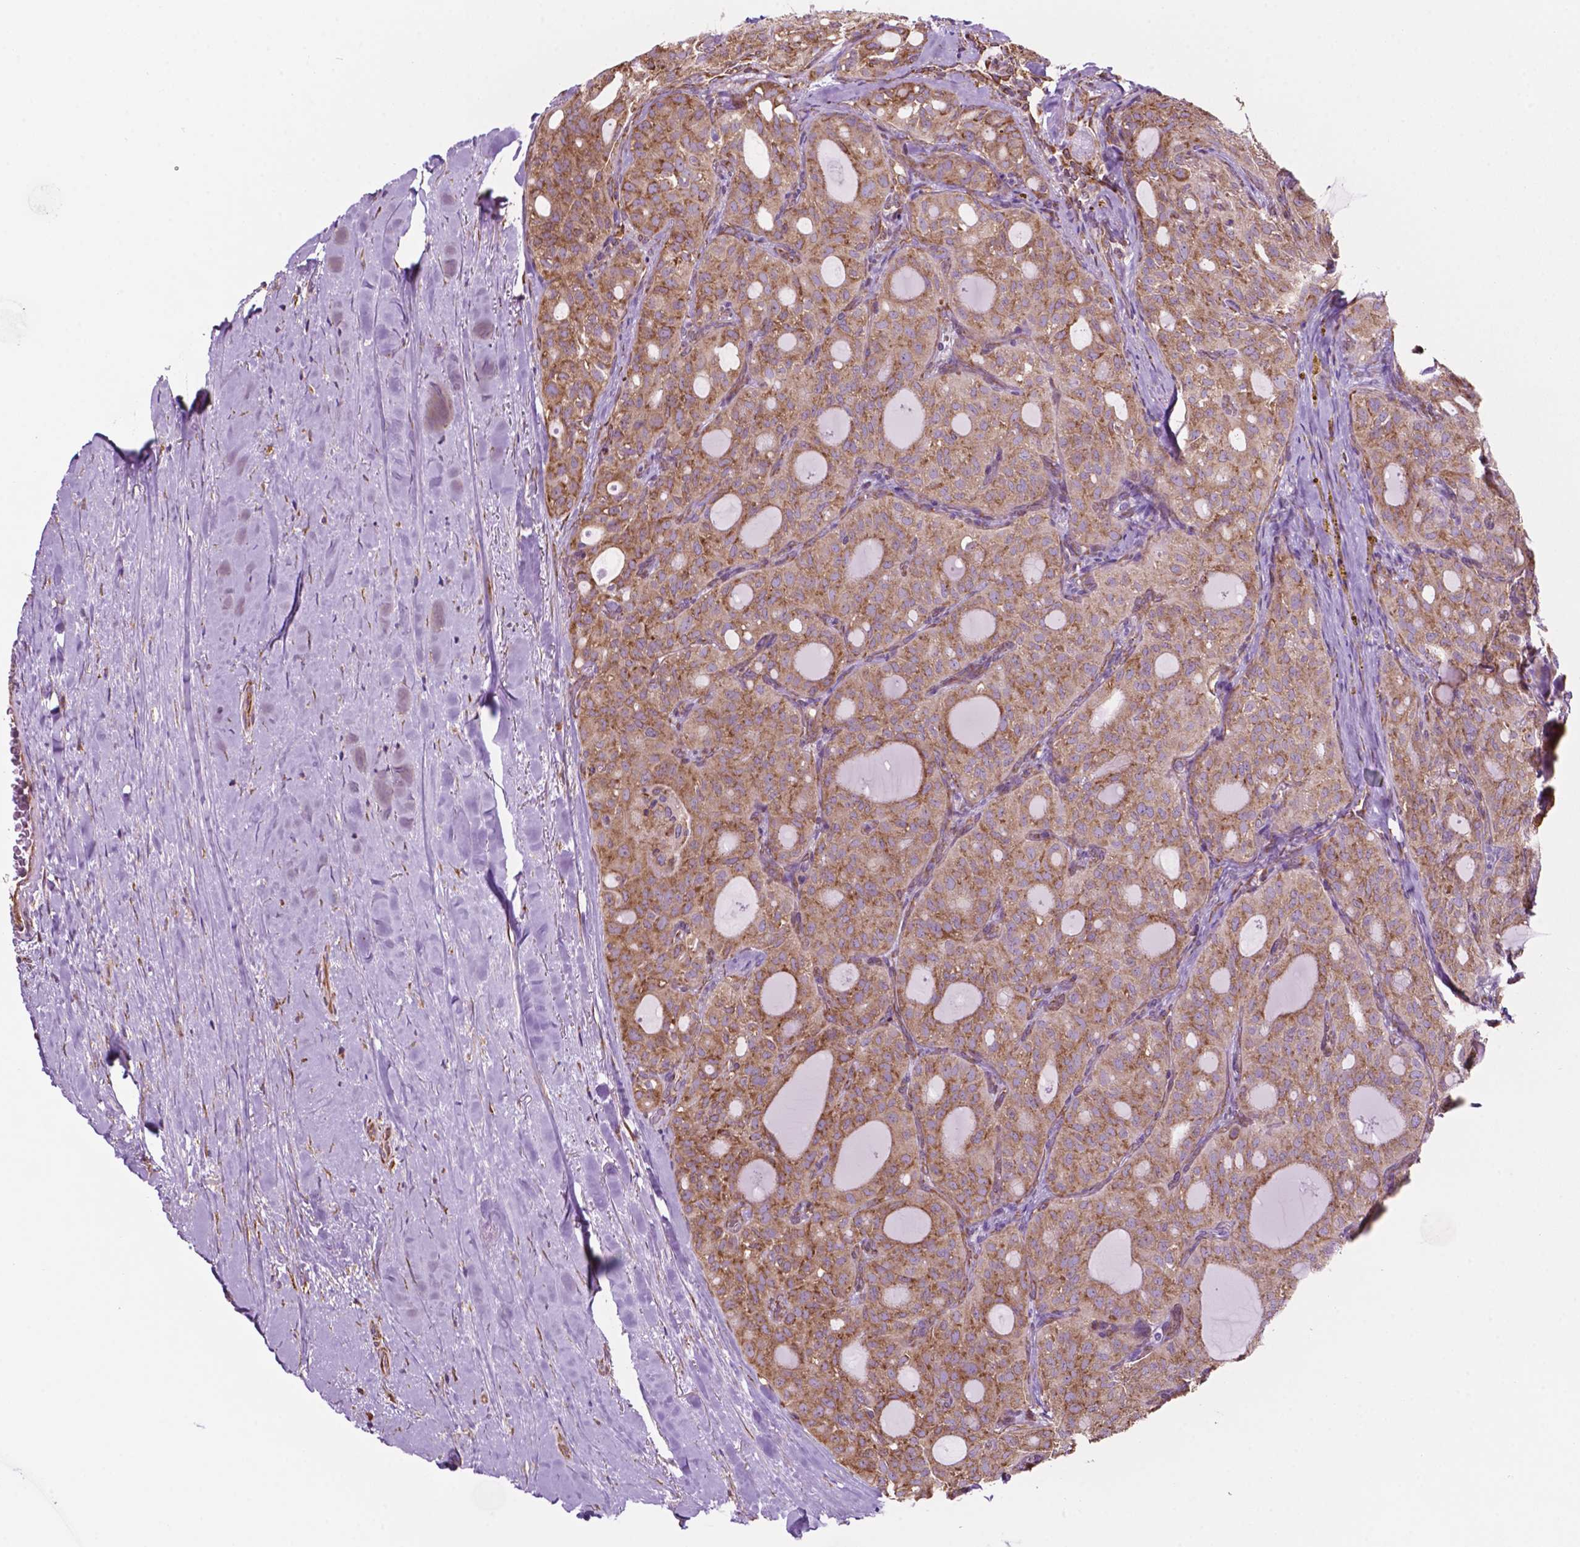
{"staining": {"intensity": "moderate", "quantity": ">75%", "location": "cytoplasmic/membranous"}, "tissue": "thyroid cancer", "cell_type": "Tumor cells", "image_type": "cancer", "snomed": [{"axis": "morphology", "description": "Follicular adenoma carcinoma, NOS"}, {"axis": "topography", "description": "Thyroid gland"}], "caption": "Immunohistochemical staining of follicular adenoma carcinoma (thyroid) shows moderate cytoplasmic/membranous protein staining in about >75% of tumor cells.", "gene": "RPL29", "patient": {"sex": "male", "age": 75}}